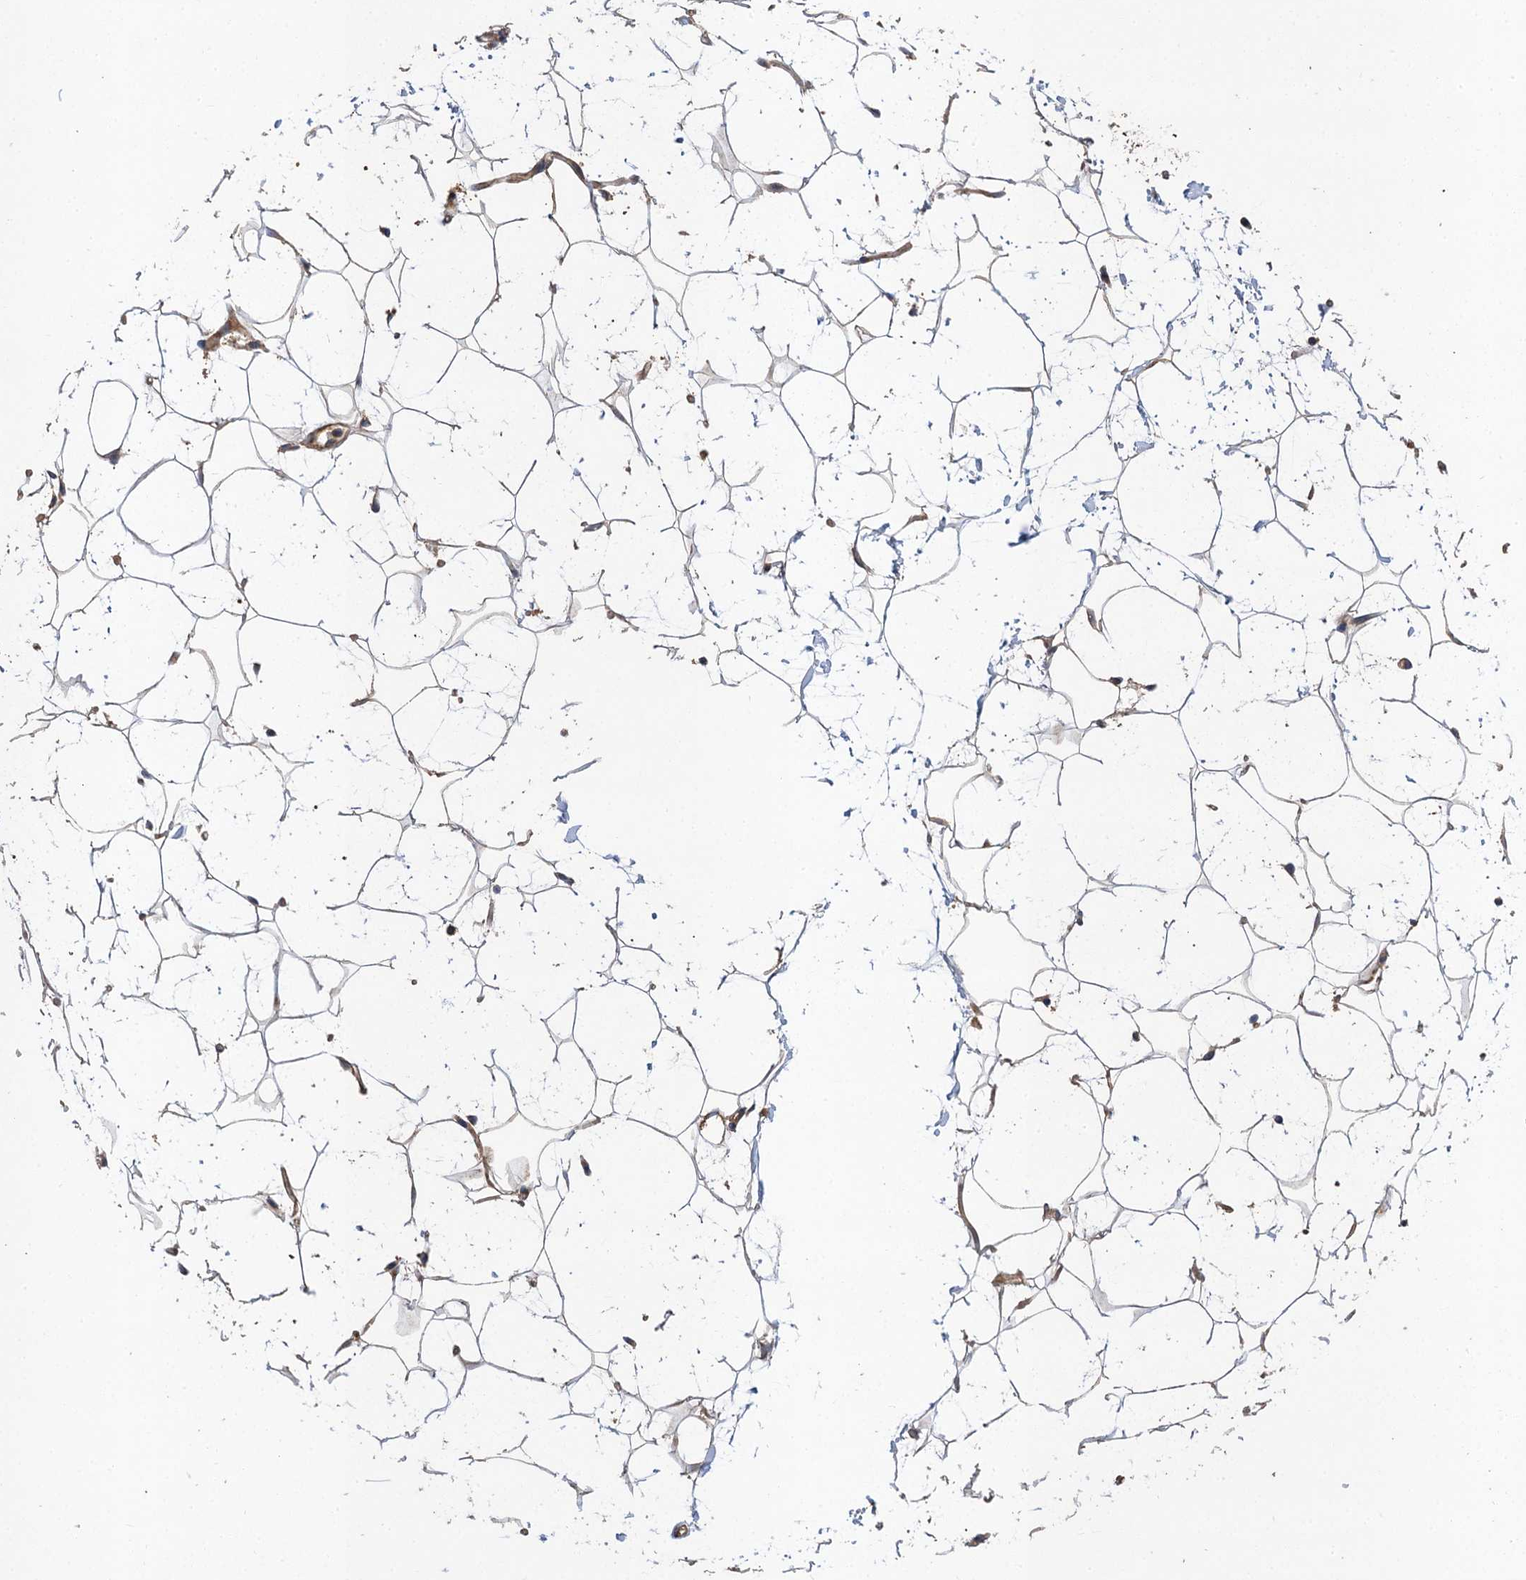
{"staining": {"intensity": "weak", "quantity": ">75%", "location": "cytoplasmic/membranous"}, "tissue": "adipose tissue", "cell_type": "Adipocytes", "image_type": "normal", "snomed": [{"axis": "morphology", "description": "Normal tissue, NOS"}, {"axis": "topography", "description": "Breast"}], "caption": "A brown stain shows weak cytoplasmic/membranous positivity of a protein in adipocytes of benign adipose tissue.", "gene": "FBXW8", "patient": {"sex": "female", "age": 26}}